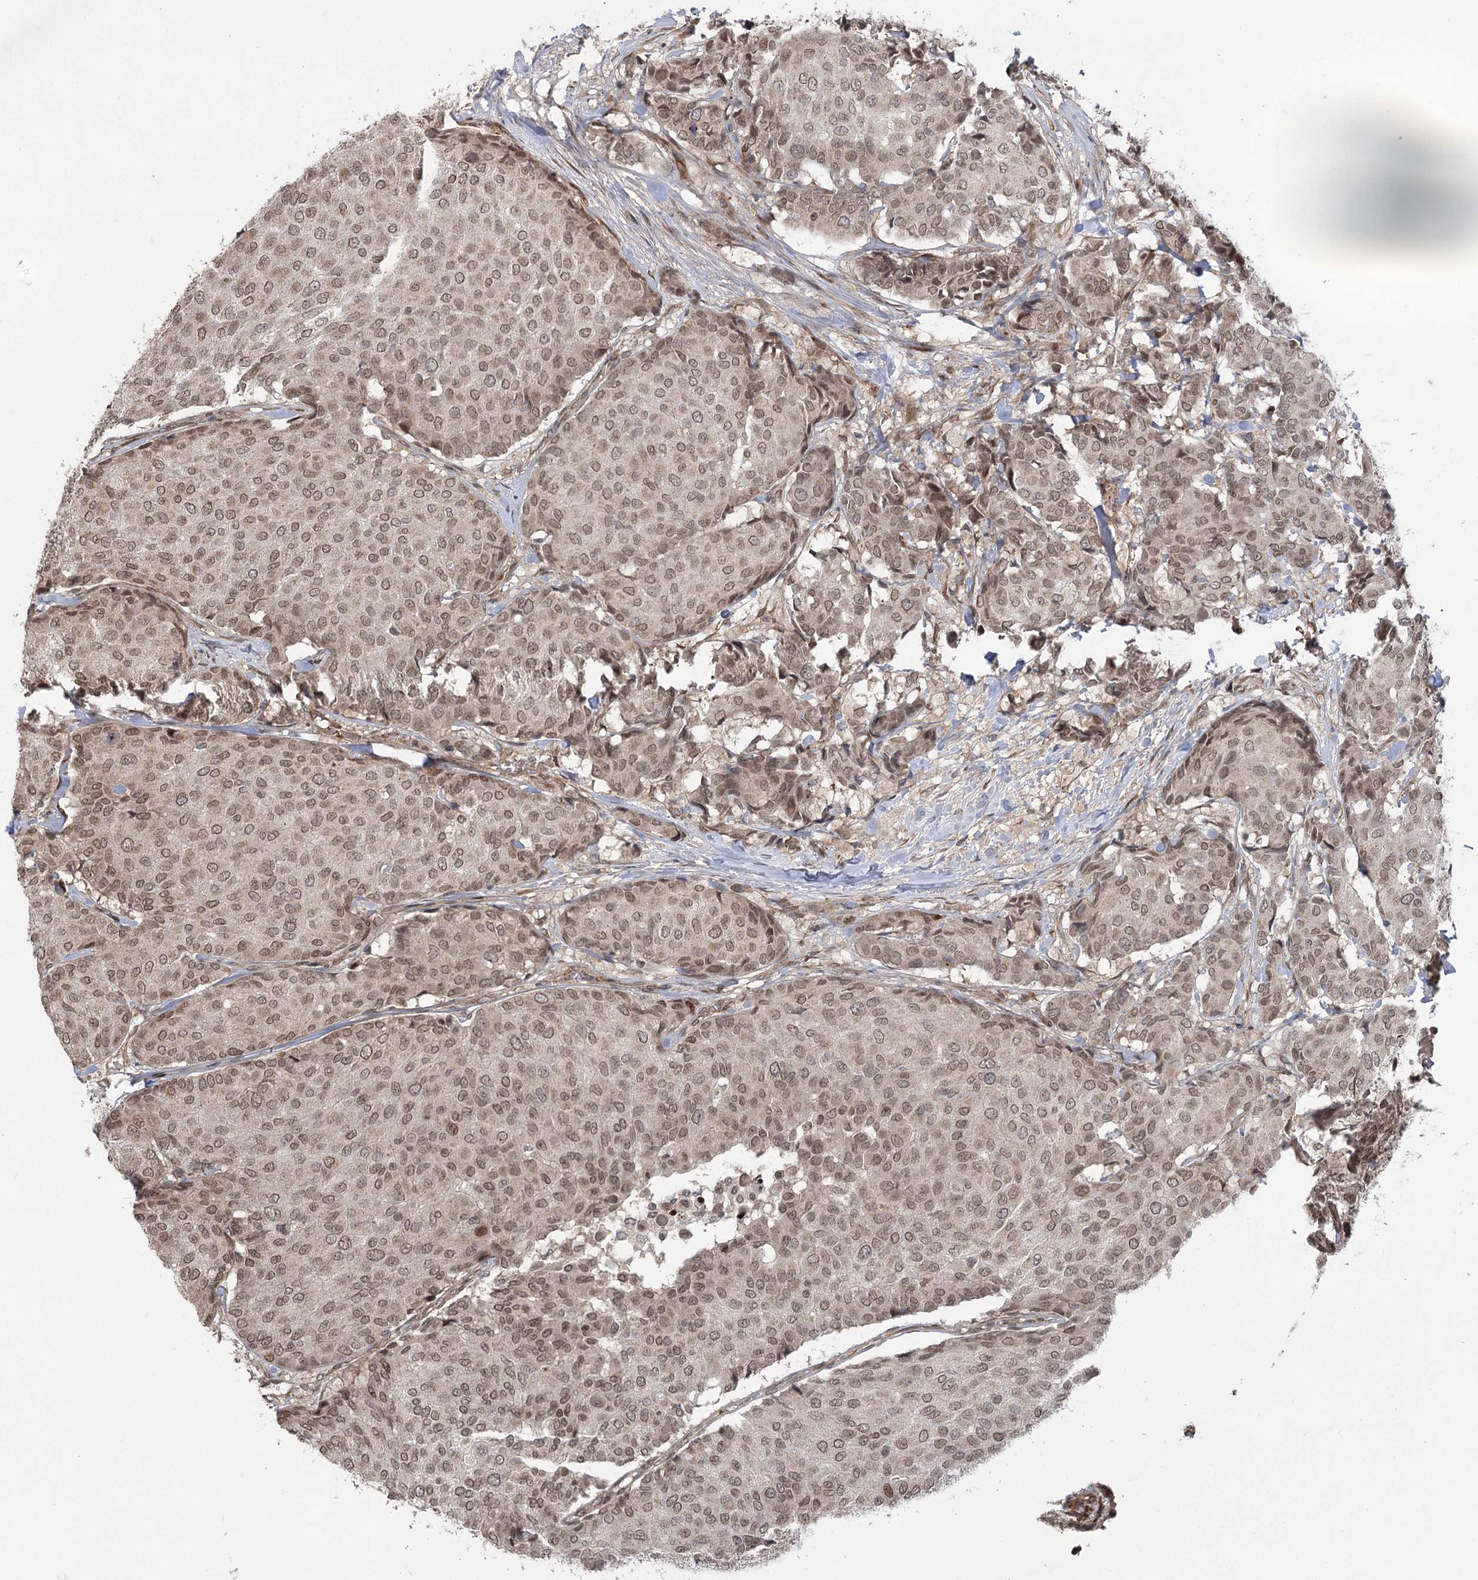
{"staining": {"intensity": "moderate", "quantity": ">75%", "location": "nuclear"}, "tissue": "breast cancer", "cell_type": "Tumor cells", "image_type": "cancer", "snomed": [{"axis": "morphology", "description": "Duct carcinoma"}, {"axis": "topography", "description": "Breast"}], "caption": "Protein staining exhibits moderate nuclear expression in about >75% of tumor cells in breast intraductal carcinoma.", "gene": "TENM2", "patient": {"sex": "female", "age": 75}}